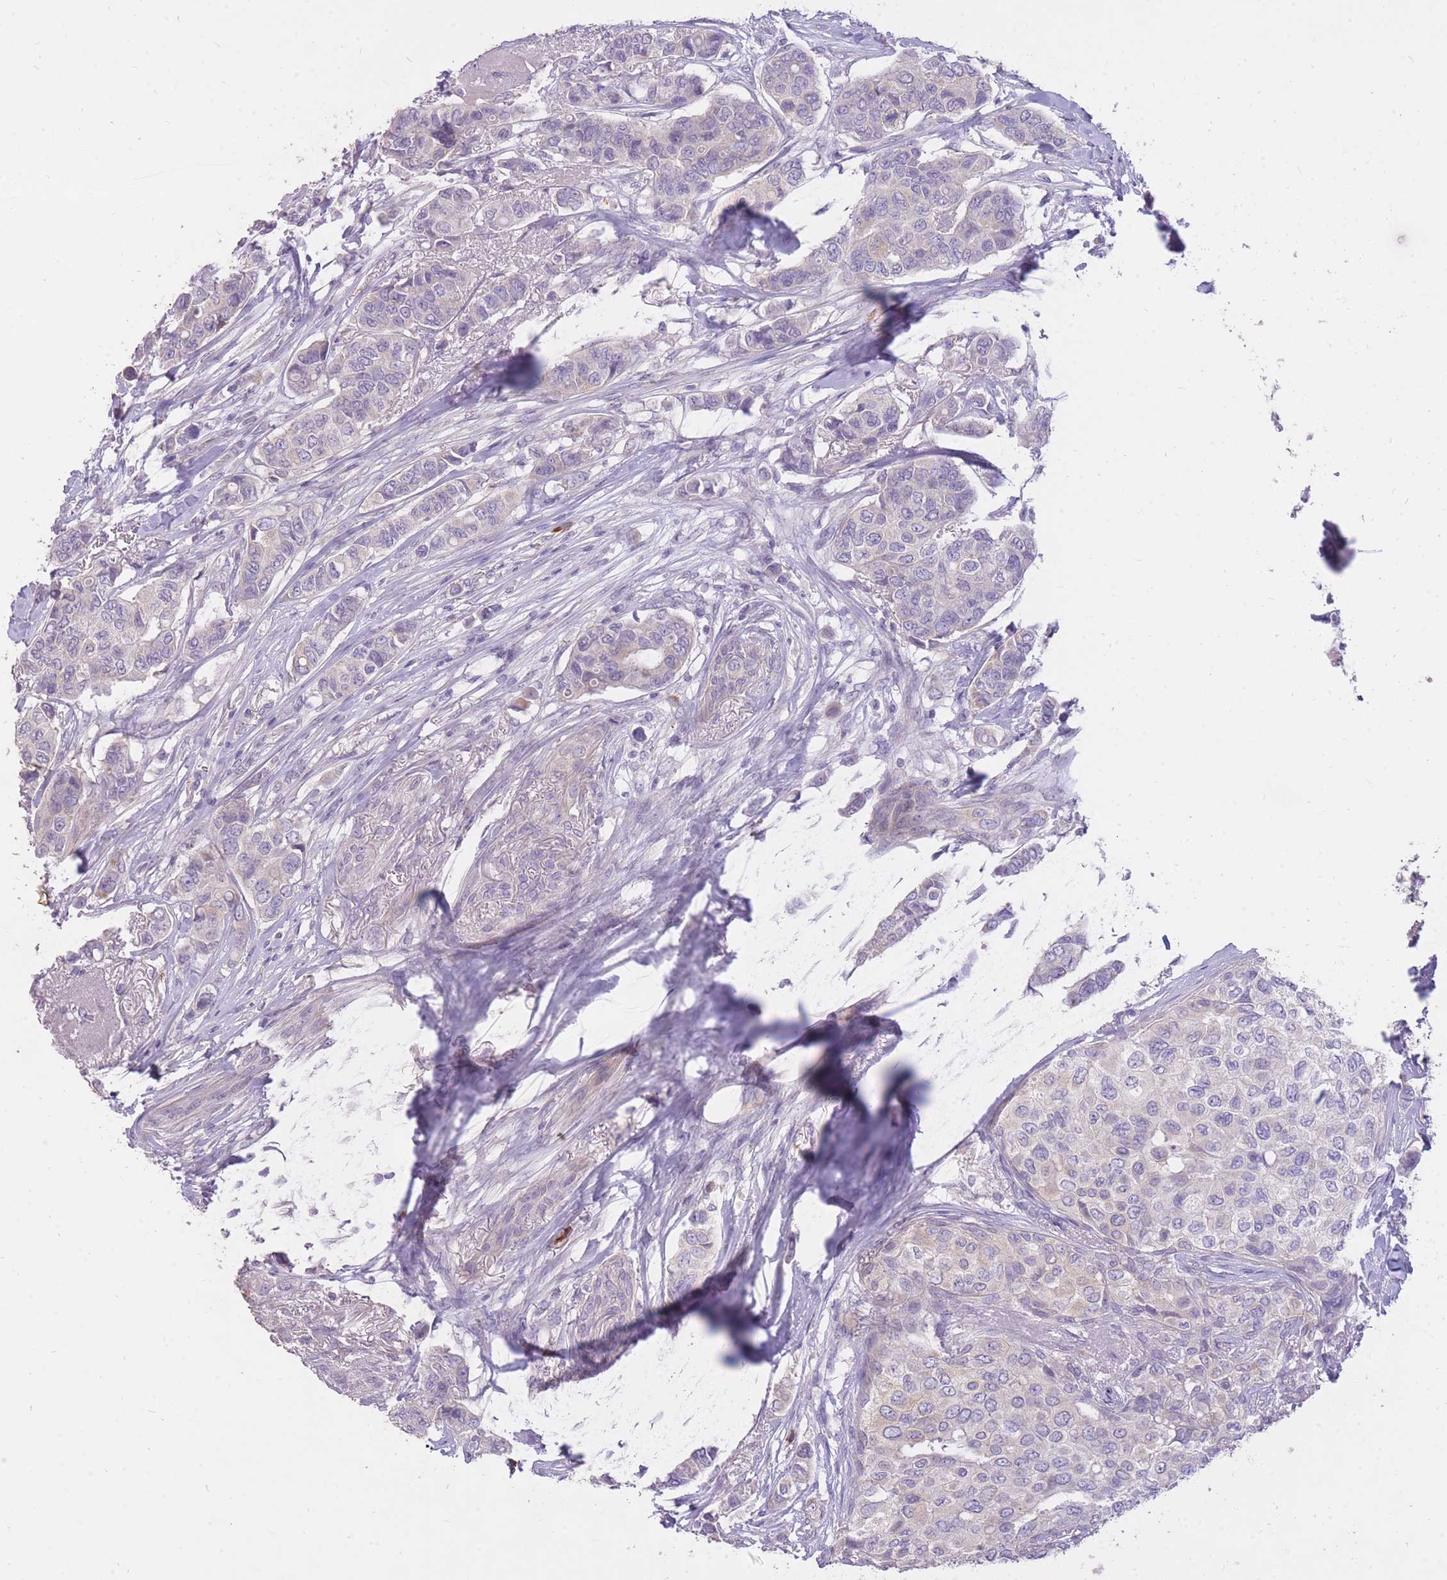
{"staining": {"intensity": "negative", "quantity": "none", "location": "none"}, "tissue": "breast cancer", "cell_type": "Tumor cells", "image_type": "cancer", "snomed": [{"axis": "morphology", "description": "Lobular carcinoma"}, {"axis": "topography", "description": "Breast"}], "caption": "The photomicrograph reveals no significant positivity in tumor cells of lobular carcinoma (breast).", "gene": "FRG2C", "patient": {"sex": "female", "age": 51}}